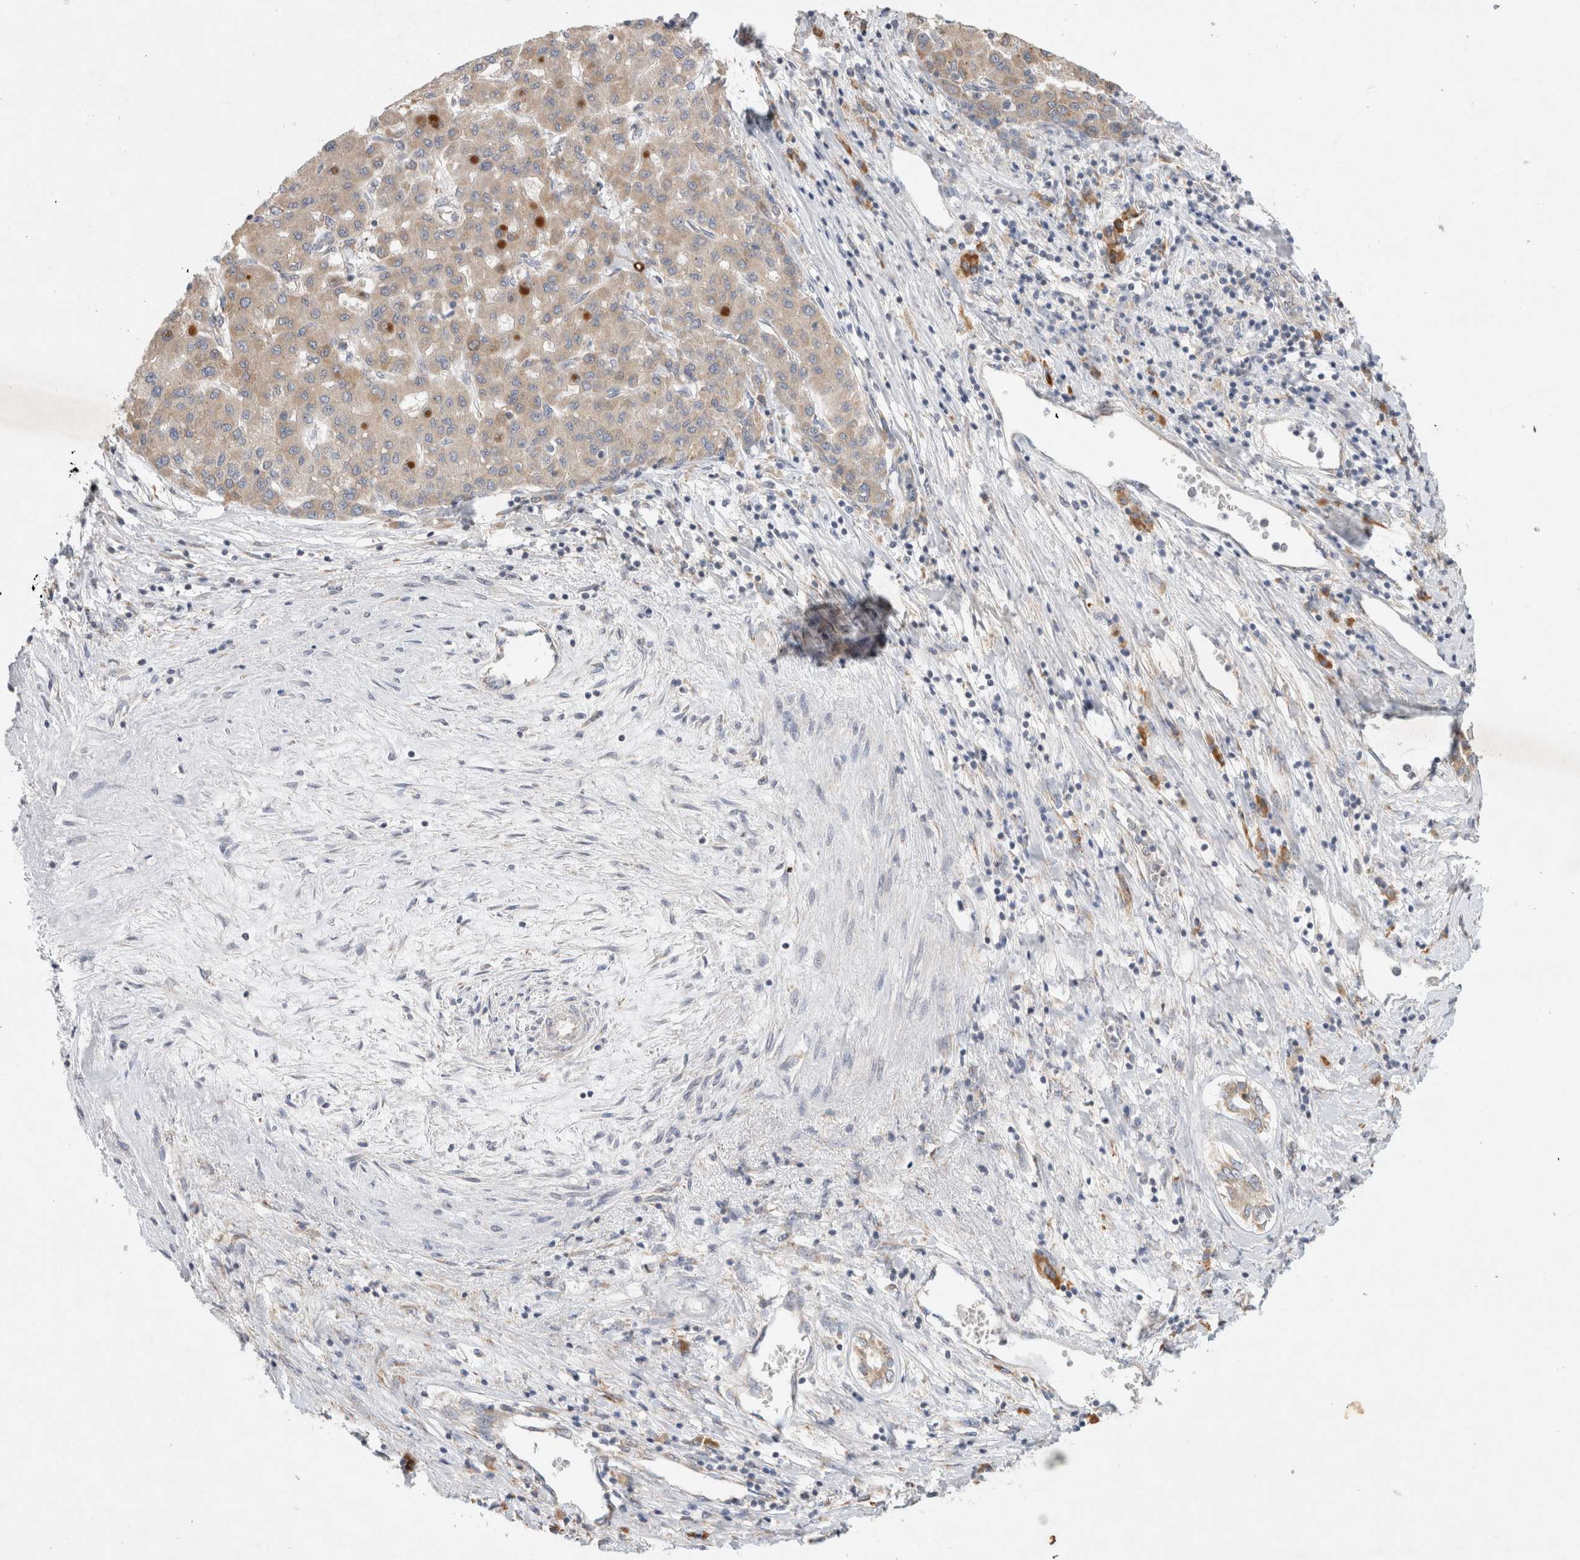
{"staining": {"intensity": "weak", "quantity": ">75%", "location": "cytoplasmic/membranous"}, "tissue": "liver cancer", "cell_type": "Tumor cells", "image_type": "cancer", "snomed": [{"axis": "morphology", "description": "Carcinoma, Hepatocellular, NOS"}, {"axis": "topography", "description": "Liver"}], "caption": "Tumor cells display low levels of weak cytoplasmic/membranous staining in about >75% of cells in liver cancer (hepatocellular carcinoma).", "gene": "NEDD4L", "patient": {"sex": "male", "age": 65}}